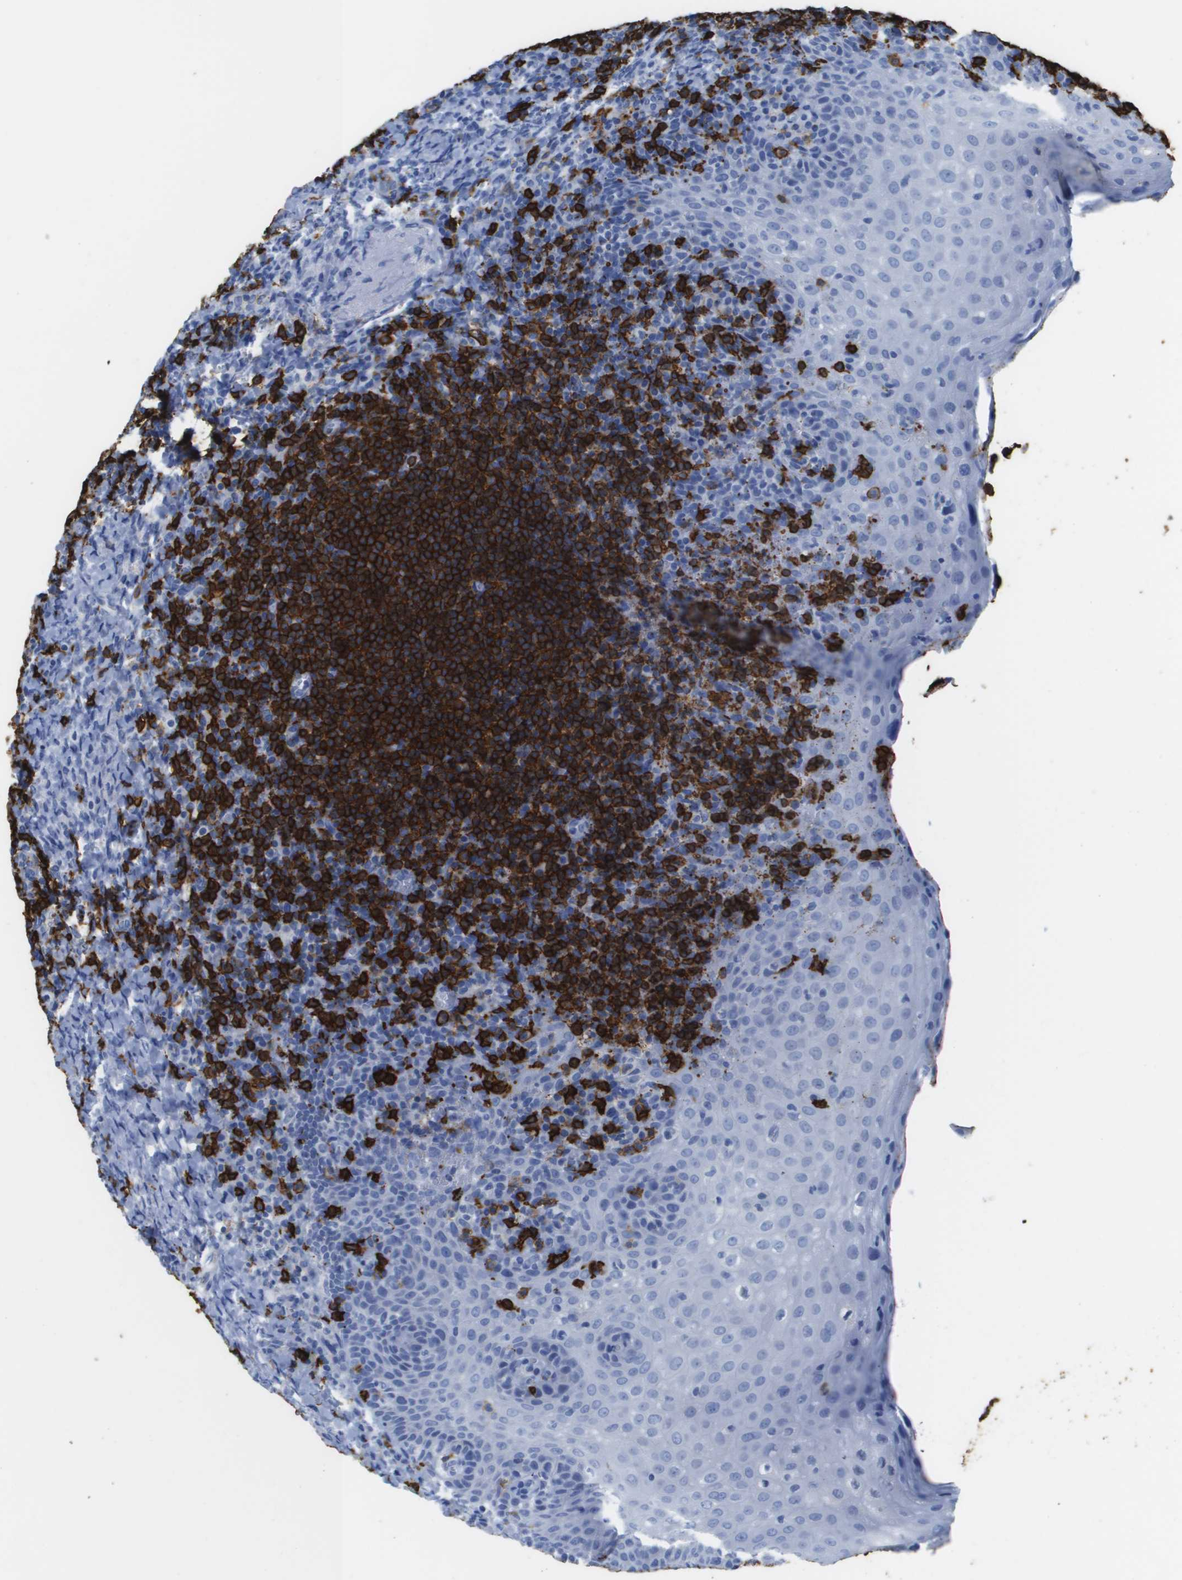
{"staining": {"intensity": "strong", "quantity": ">75%", "location": "cytoplasmic/membranous"}, "tissue": "tonsil", "cell_type": "Germinal center cells", "image_type": "normal", "snomed": [{"axis": "morphology", "description": "Normal tissue, NOS"}, {"axis": "topography", "description": "Tonsil"}], "caption": "This micrograph displays normal tonsil stained with immunohistochemistry (IHC) to label a protein in brown. The cytoplasmic/membranous of germinal center cells show strong positivity for the protein. Nuclei are counter-stained blue.", "gene": "MS4A1", "patient": {"sex": "male", "age": 37}}